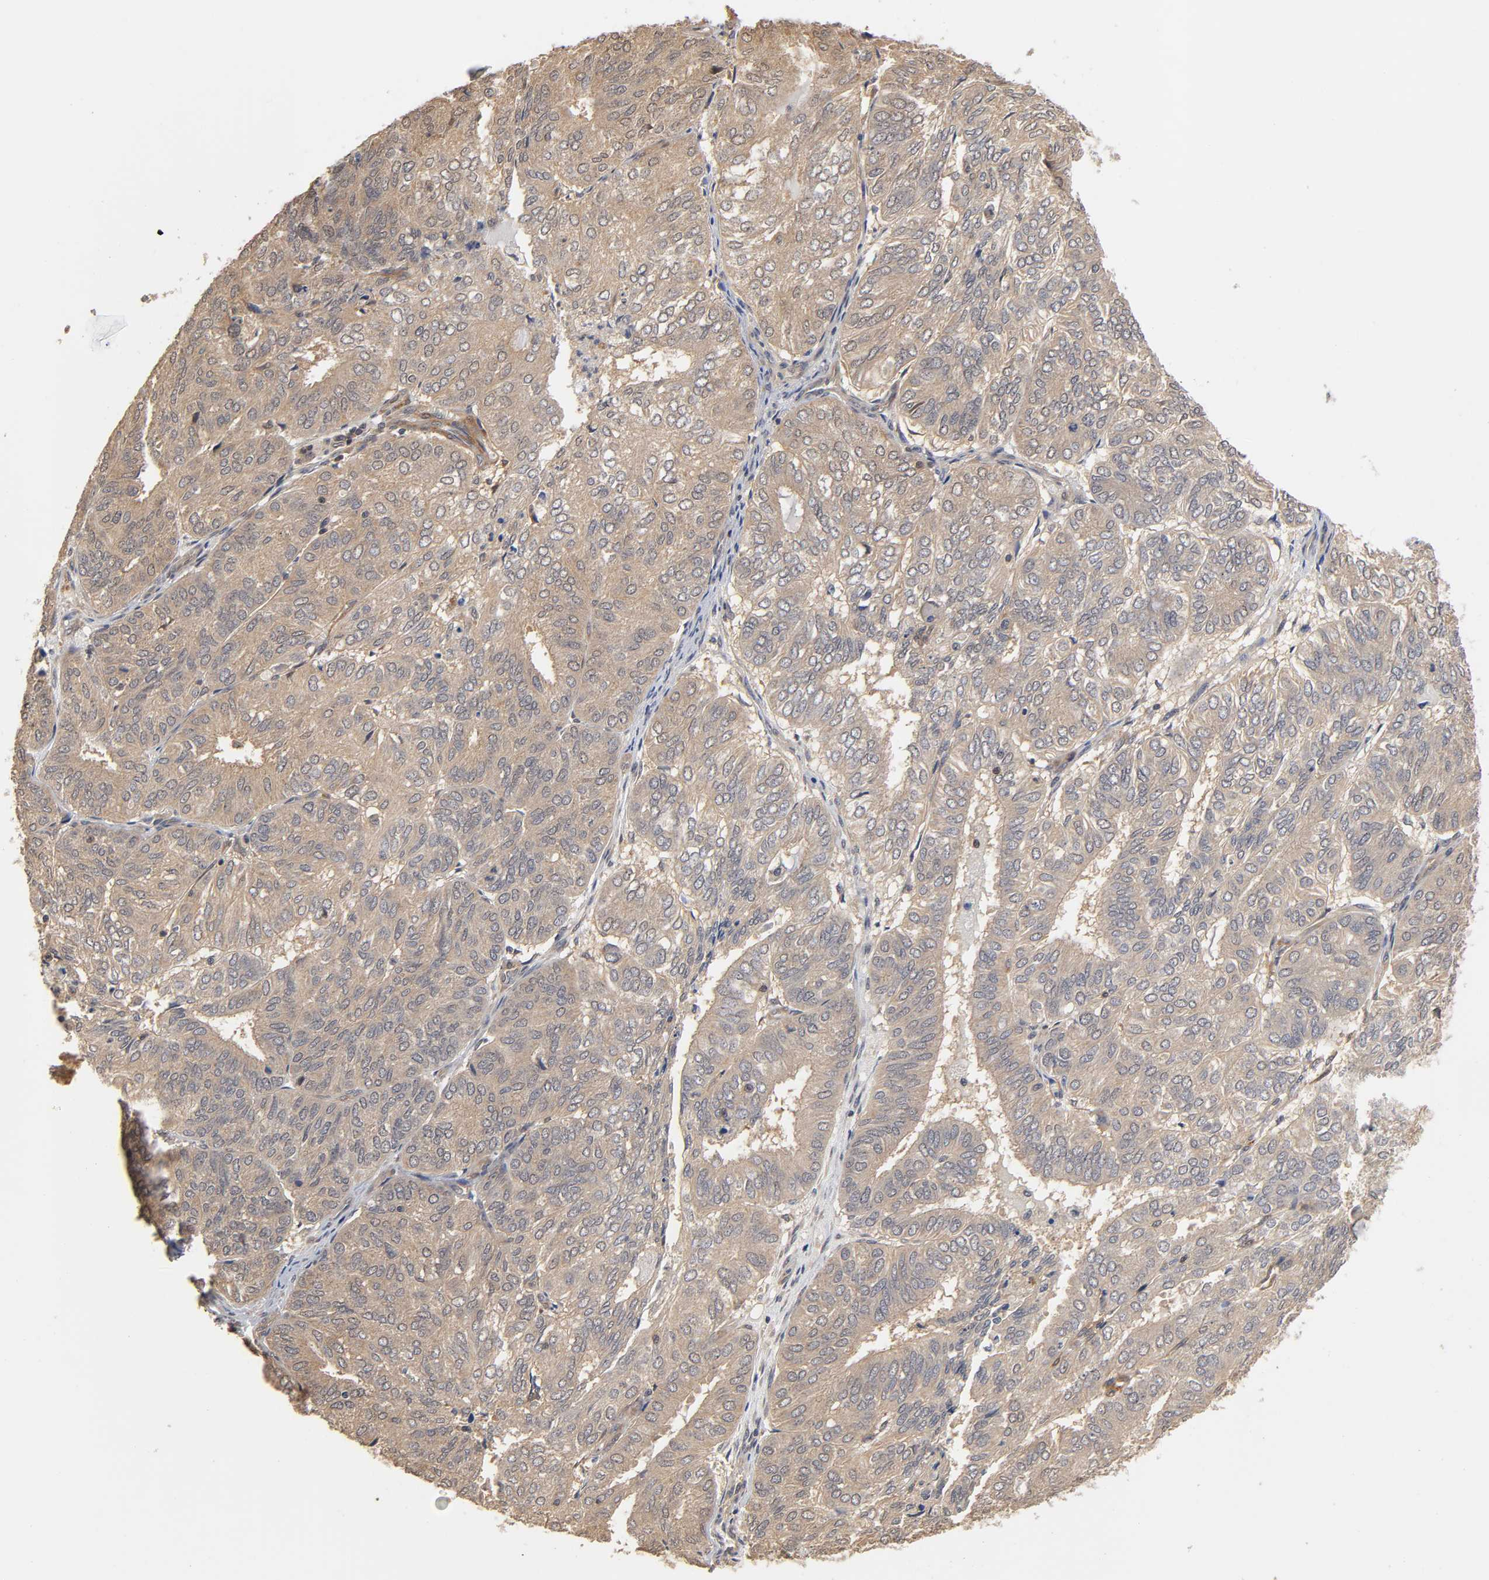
{"staining": {"intensity": "weak", "quantity": ">75%", "location": "cytoplasmic/membranous"}, "tissue": "endometrial cancer", "cell_type": "Tumor cells", "image_type": "cancer", "snomed": [{"axis": "morphology", "description": "Adenocarcinoma, NOS"}, {"axis": "topography", "description": "Uterus"}], "caption": "Immunohistochemical staining of human endometrial adenocarcinoma shows weak cytoplasmic/membranous protein expression in approximately >75% of tumor cells. (IHC, brightfield microscopy, high magnification).", "gene": "PDE5A", "patient": {"sex": "female", "age": 60}}